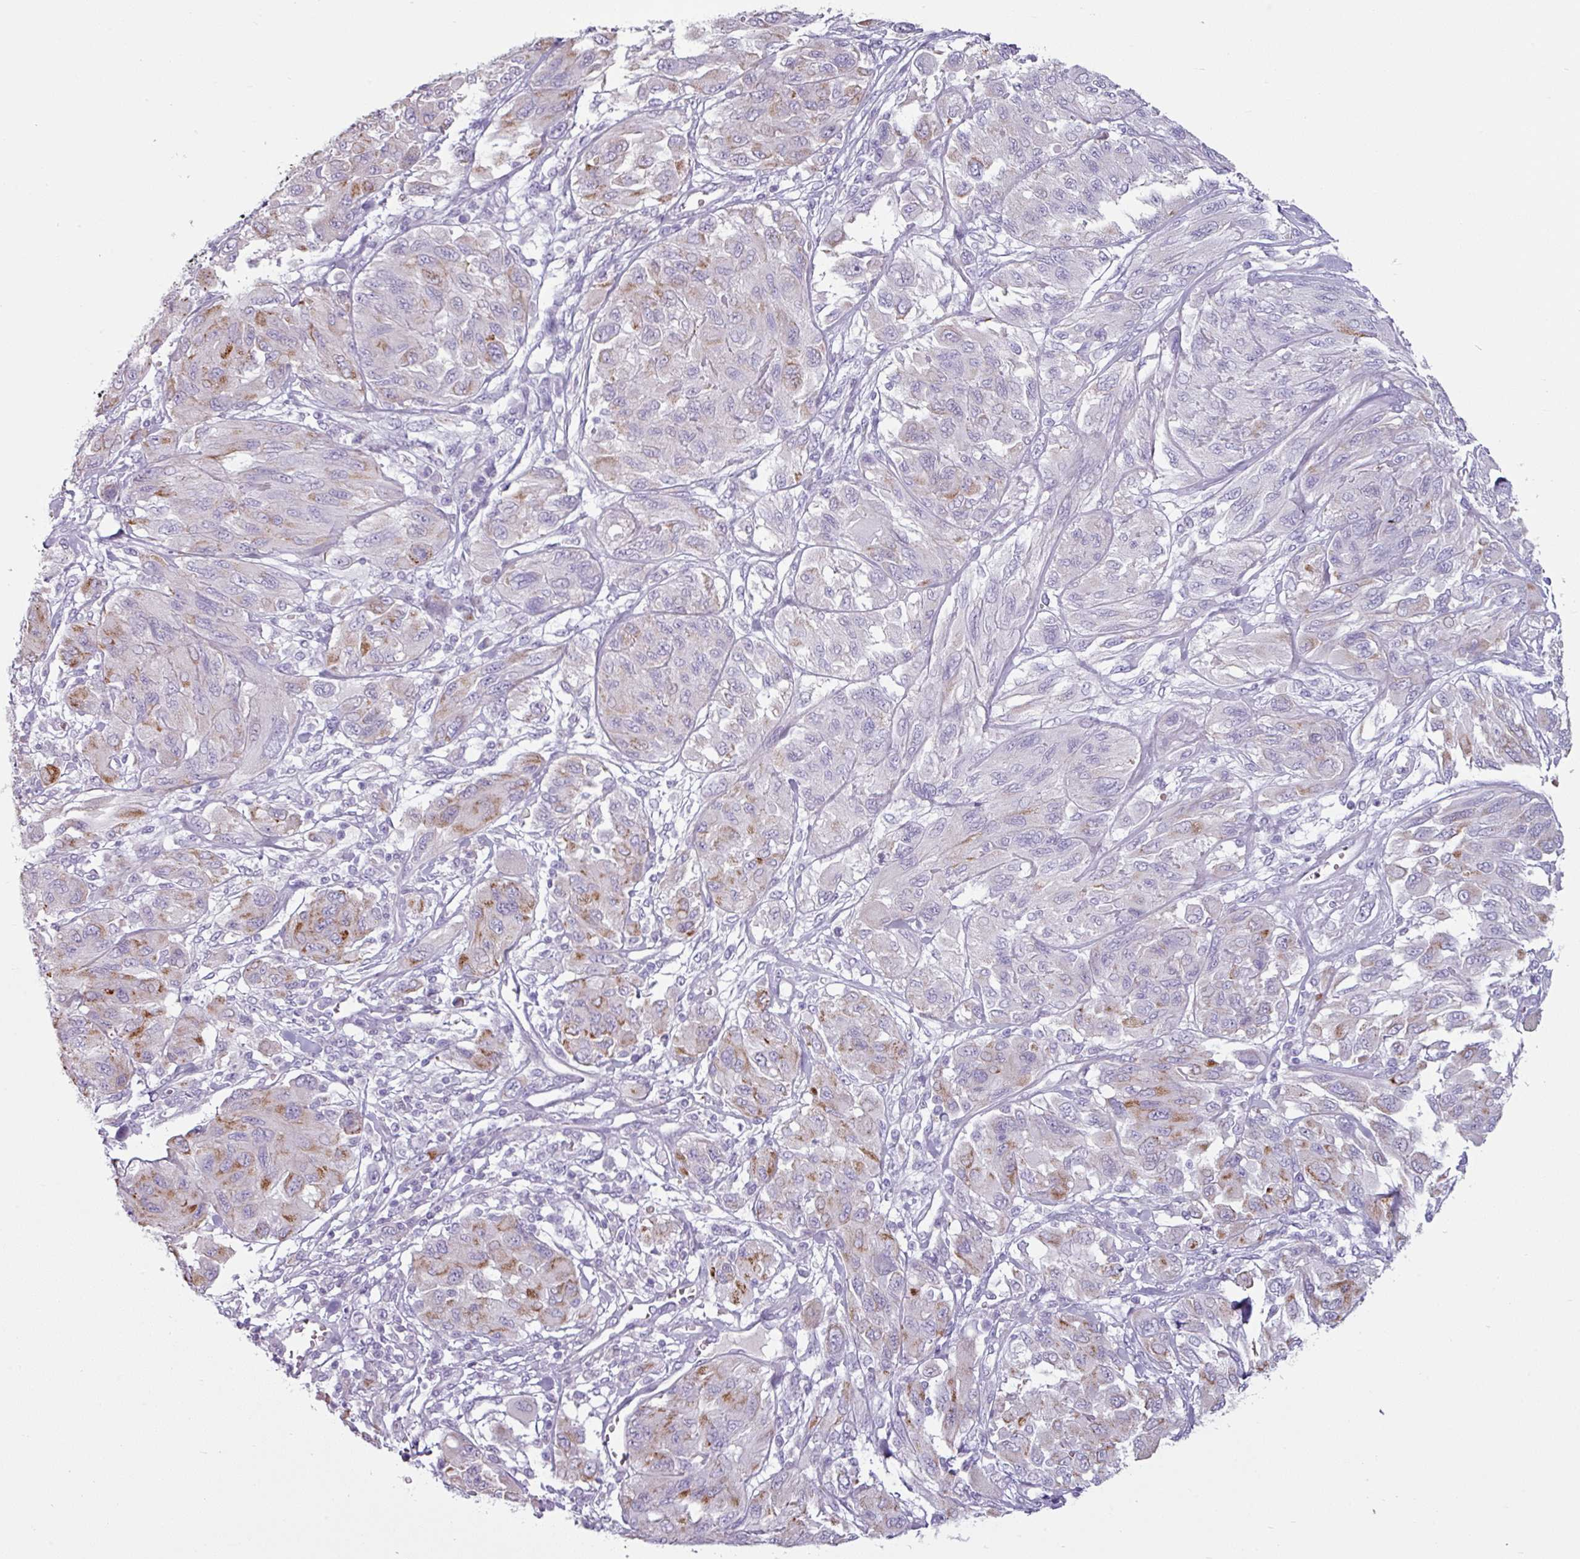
{"staining": {"intensity": "moderate", "quantity": "<25%", "location": "cytoplasmic/membranous"}, "tissue": "melanoma", "cell_type": "Tumor cells", "image_type": "cancer", "snomed": [{"axis": "morphology", "description": "Malignant melanoma, NOS"}, {"axis": "topography", "description": "Skin"}], "caption": "Malignant melanoma tissue shows moderate cytoplasmic/membranous positivity in approximately <25% of tumor cells, visualized by immunohistochemistry.", "gene": "CLCA1", "patient": {"sex": "female", "age": 91}}